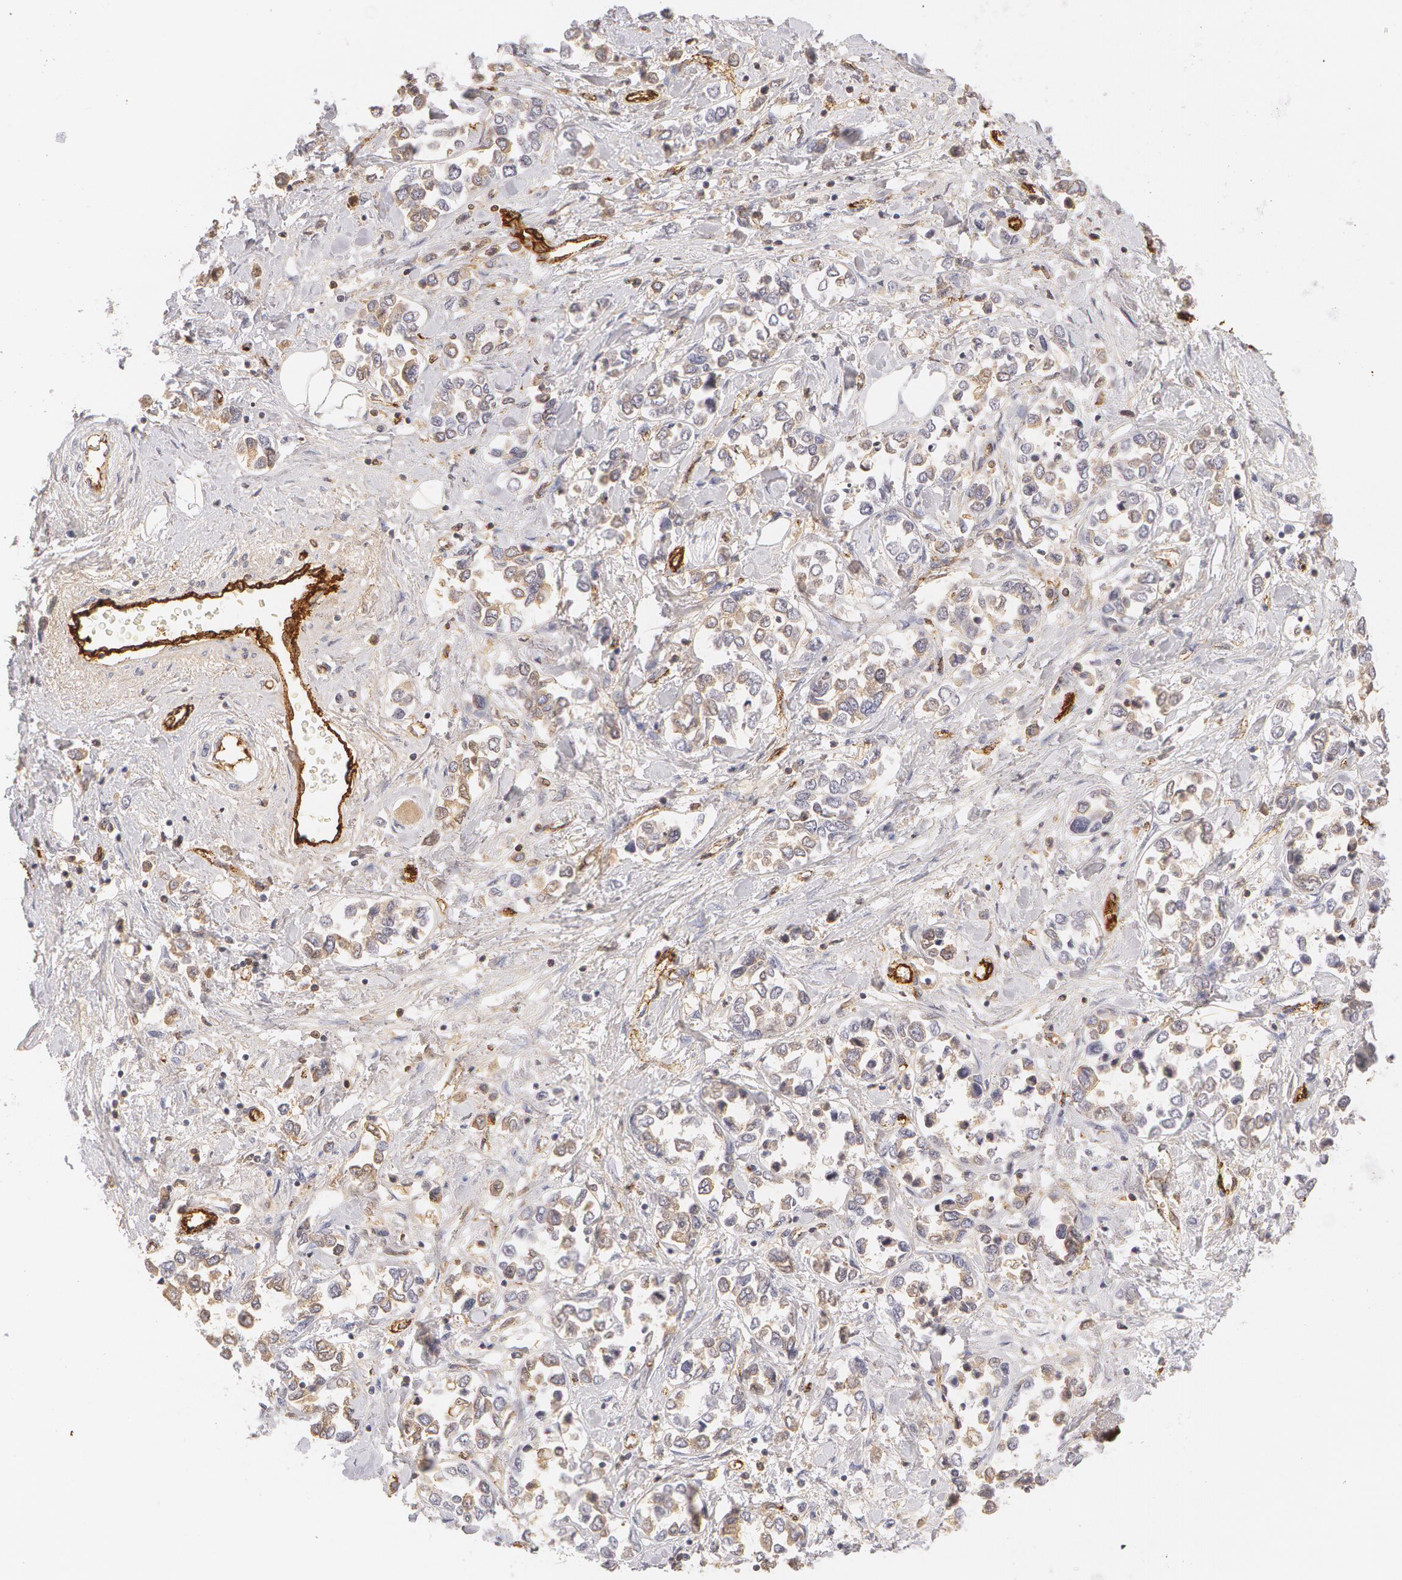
{"staining": {"intensity": "negative", "quantity": "none", "location": "none"}, "tissue": "stomach cancer", "cell_type": "Tumor cells", "image_type": "cancer", "snomed": [{"axis": "morphology", "description": "Adenocarcinoma, NOS"}, {"axis": "topography", "description": "Stomach, upper"}], "caption": "Immunohistochemistry (IHC) histopathology image of neoplastic tissue: human stomach cancer (adenocarcinoma) stained with DAB (3,3'-diaminobenzidine) reveals no significant protein positivity in tumor cells.", "gene": "VWF", "patient": {"sex": "male", "age": 76}}